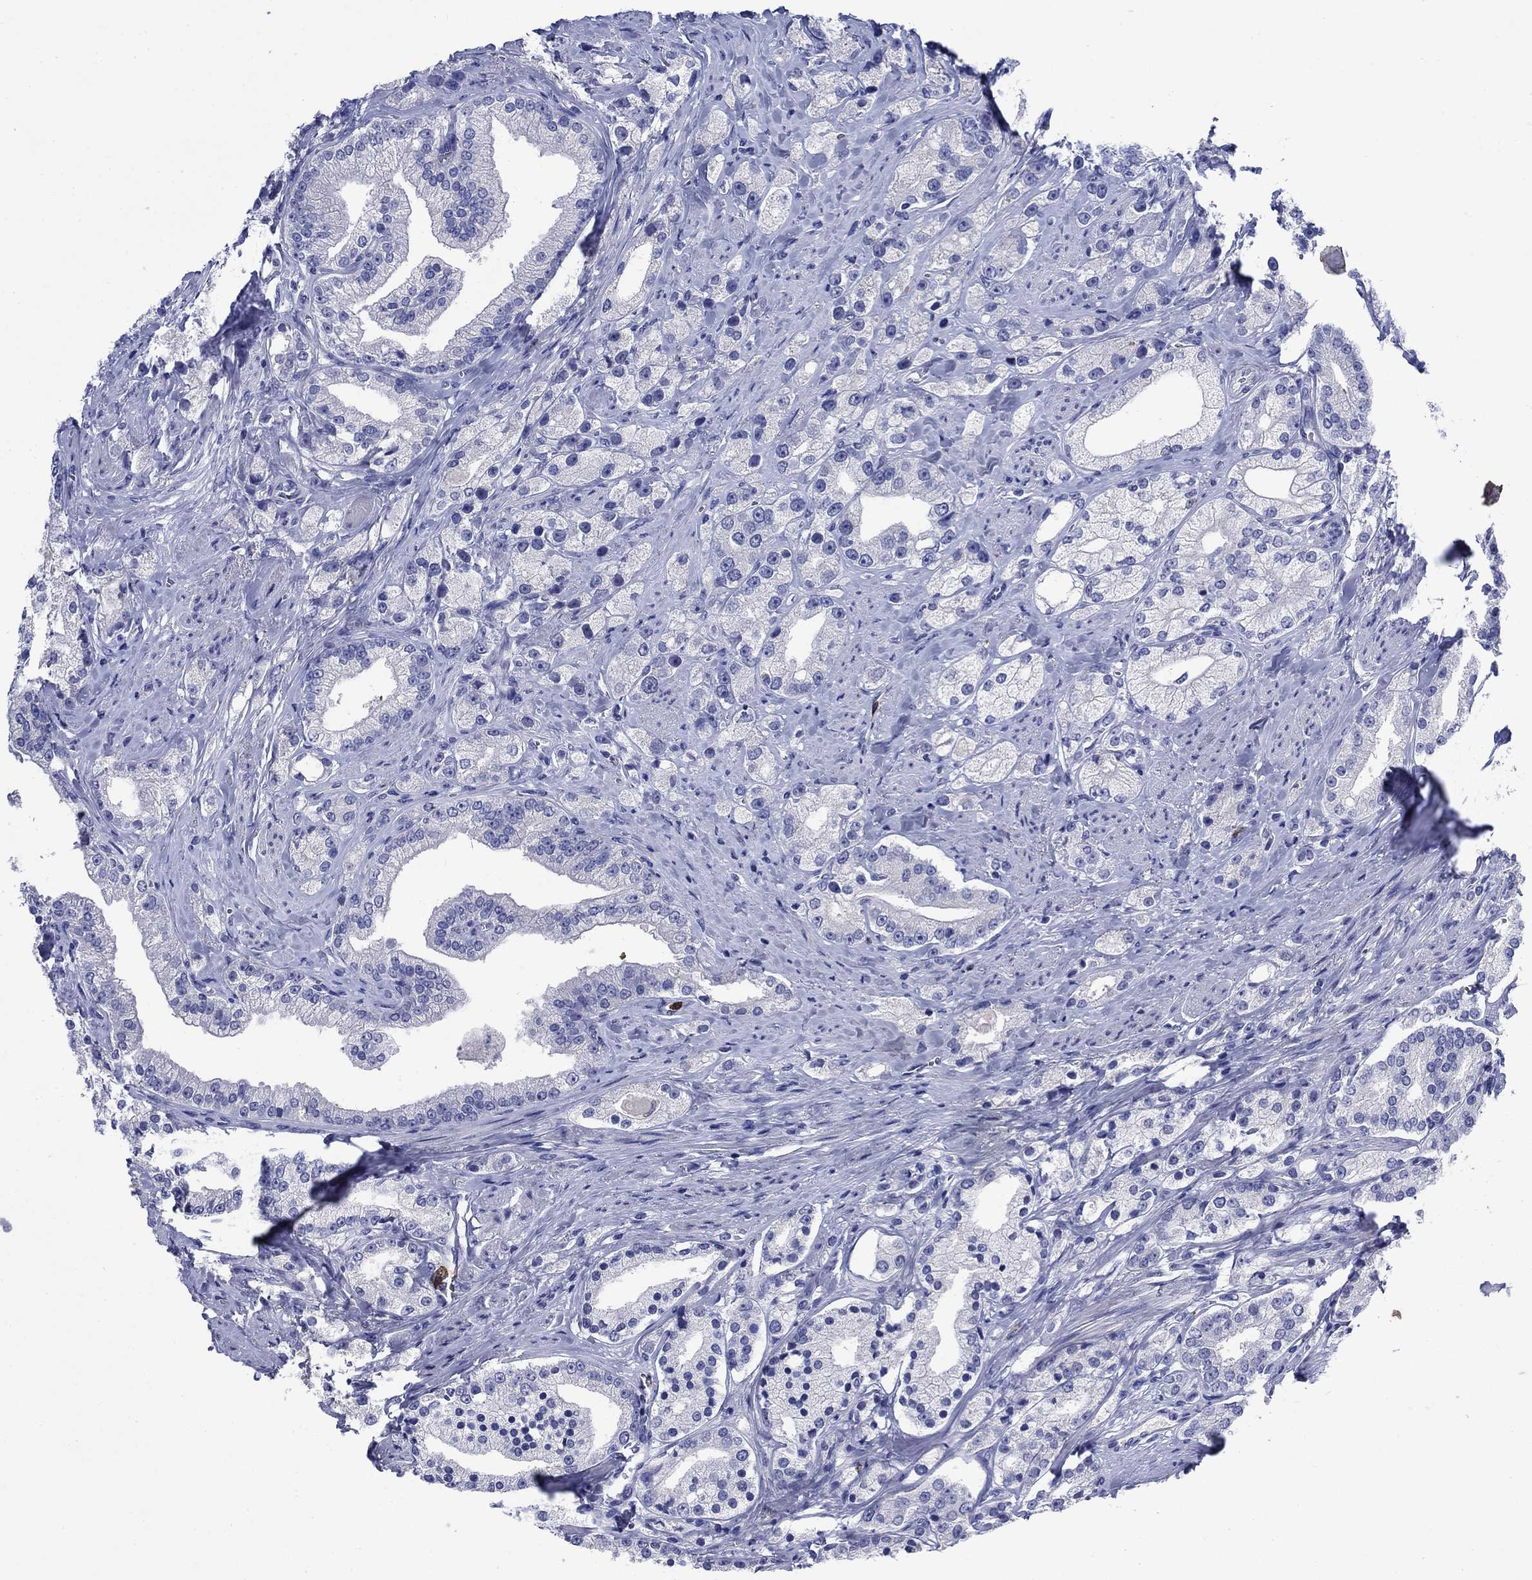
{"staining": {"intensity": "negative", "quantity": "none", "location": "none"}, "tissue": "prostate cancer", "cell_type": "Tumor cells", "image_type": "cancer", "snomed": [{"axis": "morphology", "description": "Adenocarcinoma, NOS"}, {"axis": "topography", "description": "Prostate and seminal vesicle, NOS"}, {"axis": "topography", "description": "Prostate"}], "caption": "A high-resolution photomicrograph shows immunohistochemistry staining of prostate cancer, which shows no significant positivity in tumor cells.", "gene": "TFR2", "patient": {"sex": "male", "age": 67}}